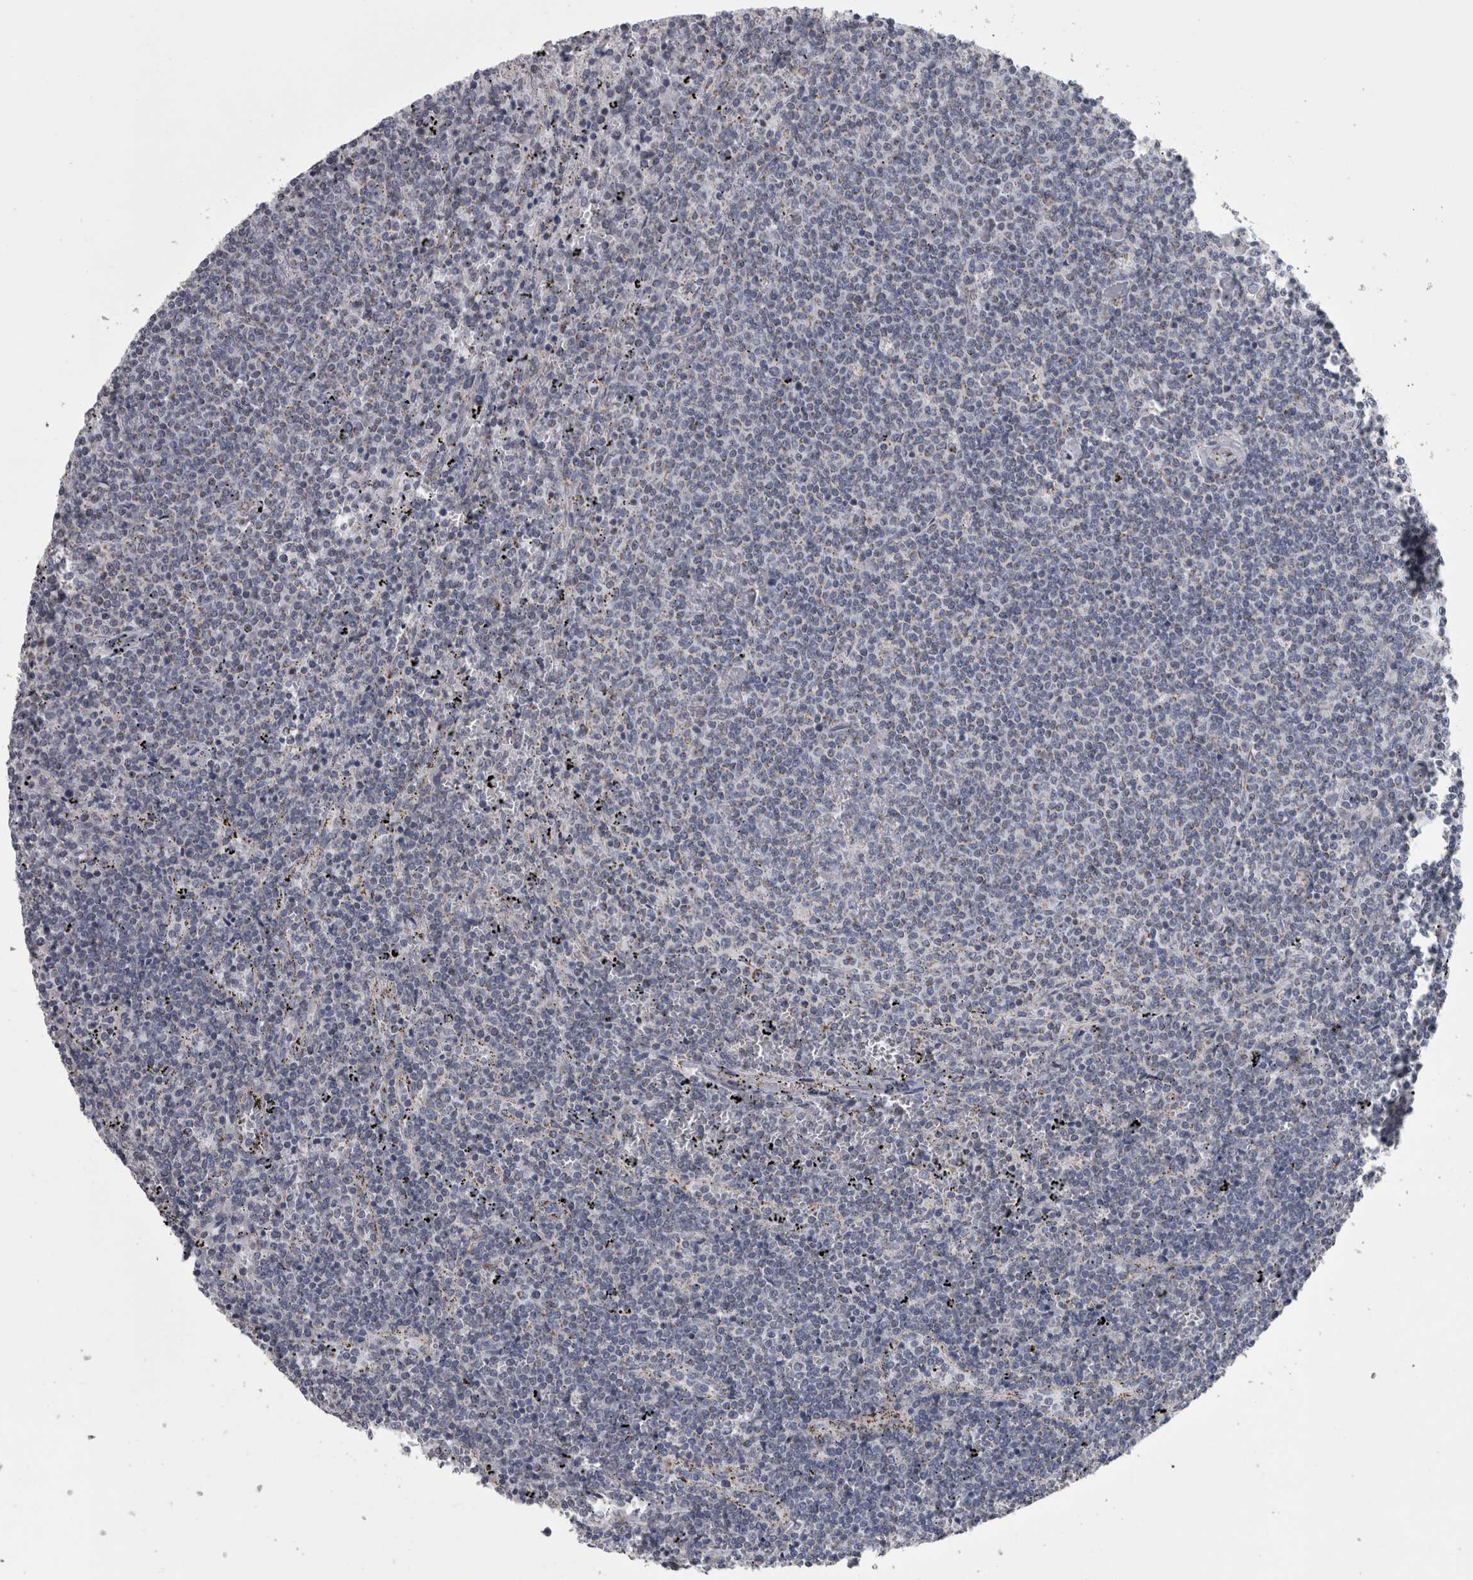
{"staining": {"intensity": "negative", "quantity": "none", "location": "none"}, "tissue": "lymphoma", "cell_type": "Tumor cells", "image_type": "cancer", "snomed": [{"axis": "morphology", "description": "Malignant lymphoma, non-Hodgkin's type, Low grade"}, {"axis": "topography", "description": "Spleen"}], "caption": "DAB immunohistochemical staining of human low-grade malignant lymphoma, non-Hodgkin's type shows no significant expression in tumor cells.", "gene": "DBT", "patient": {"sex": "female", "age": 50}}